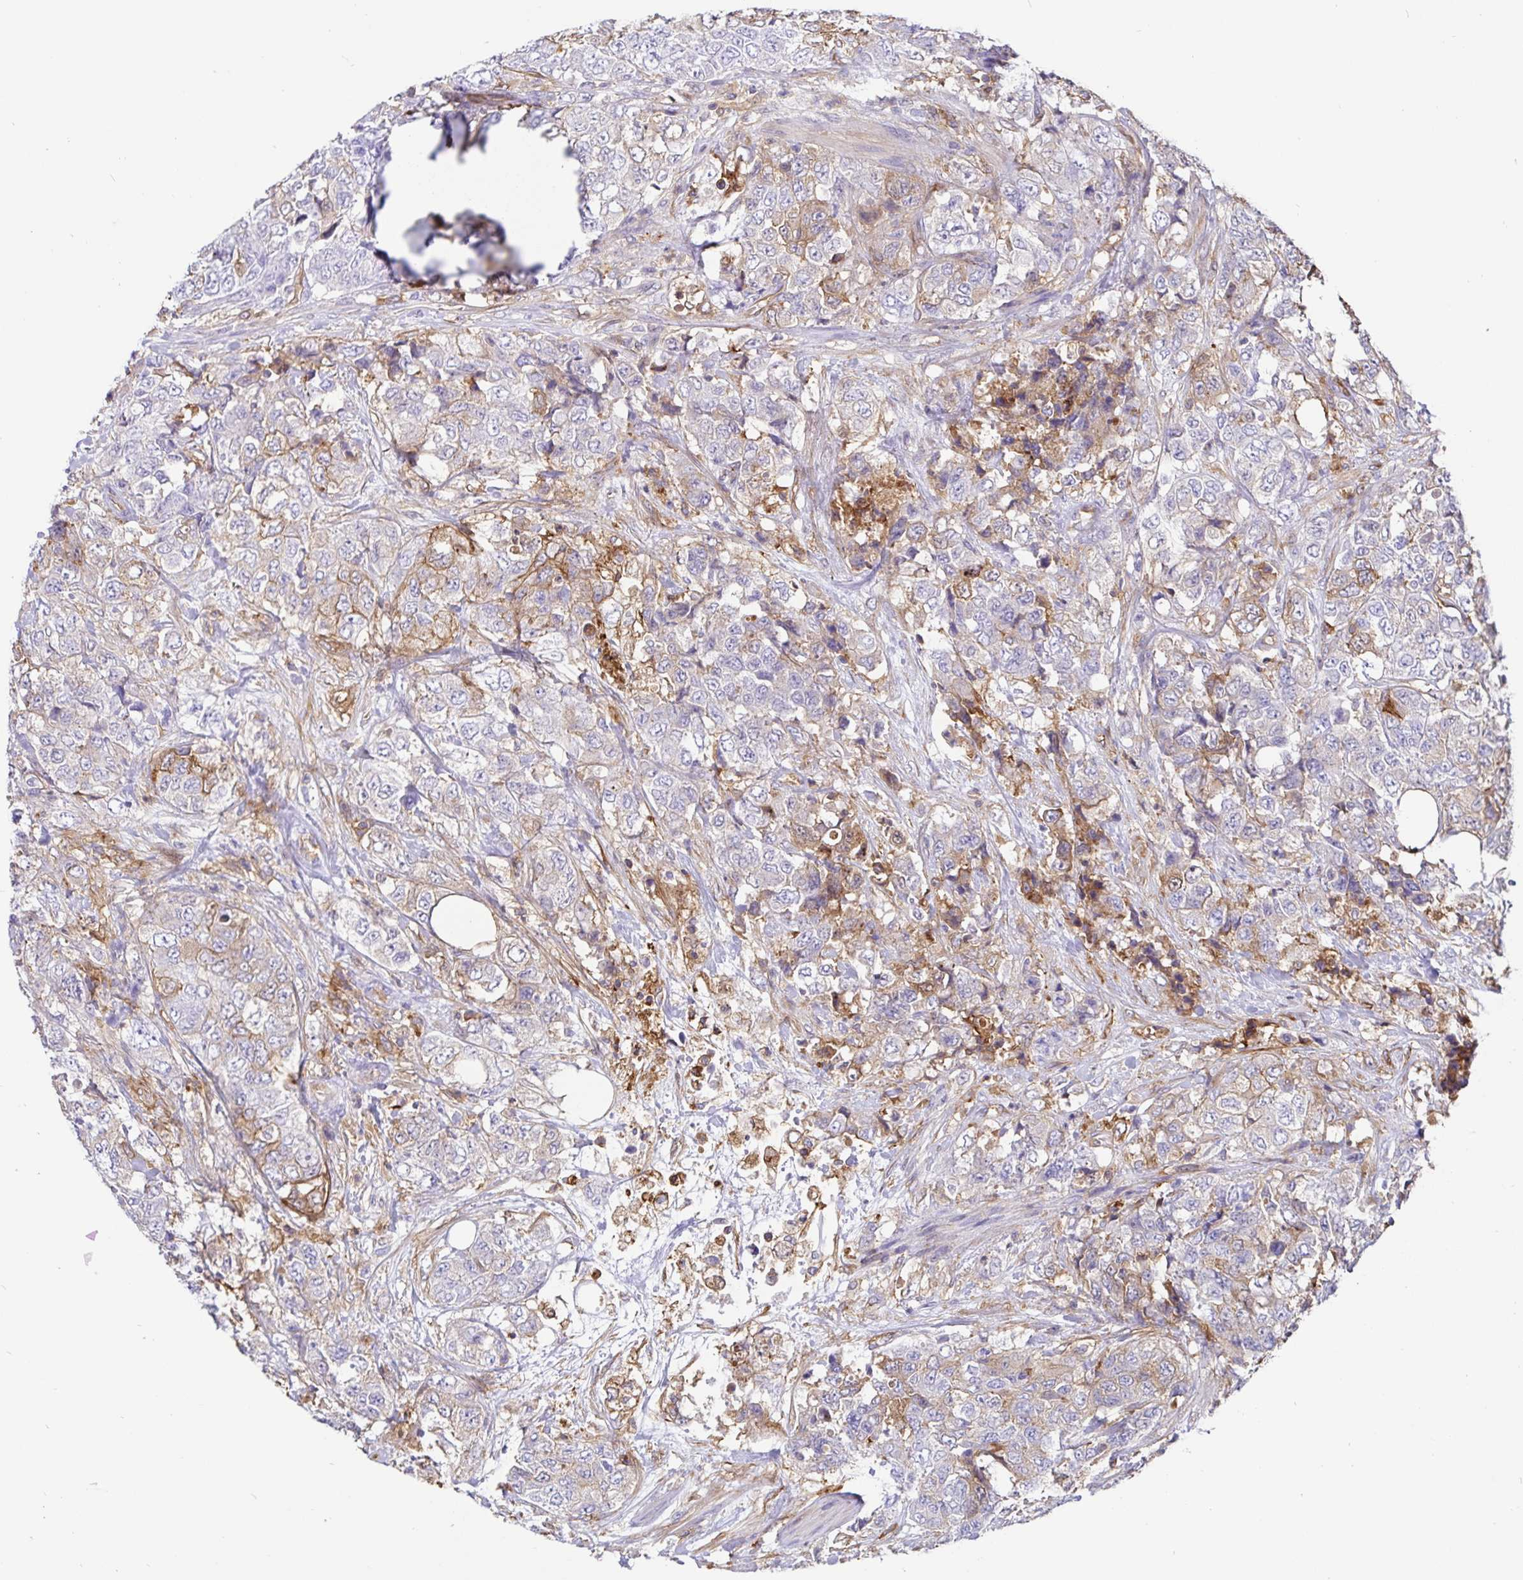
{"staining": {"intensity": "moderate", "quantity": "25%-75%", "location": "cytoplasmic/membranous"}, "tissue": "urothelial cancer", "cell_type": "Tumor cells", "image_type": "cancer", "snomed": [{"axis": "morphology", "description": "Urothelial carcinoma, High grade"}, {"axis": "topography", "description": "Urinary bladder"}], "caption": "A brown stain shows moderate cytoplasmic/membranous positivity of a protein in urothelial carcinoma (high-grade) tumor cells. (IHC, brightfield microscopy, high magnification).", "gene": "ANXA2", "patient": {"sex": "female", "age": 78}}